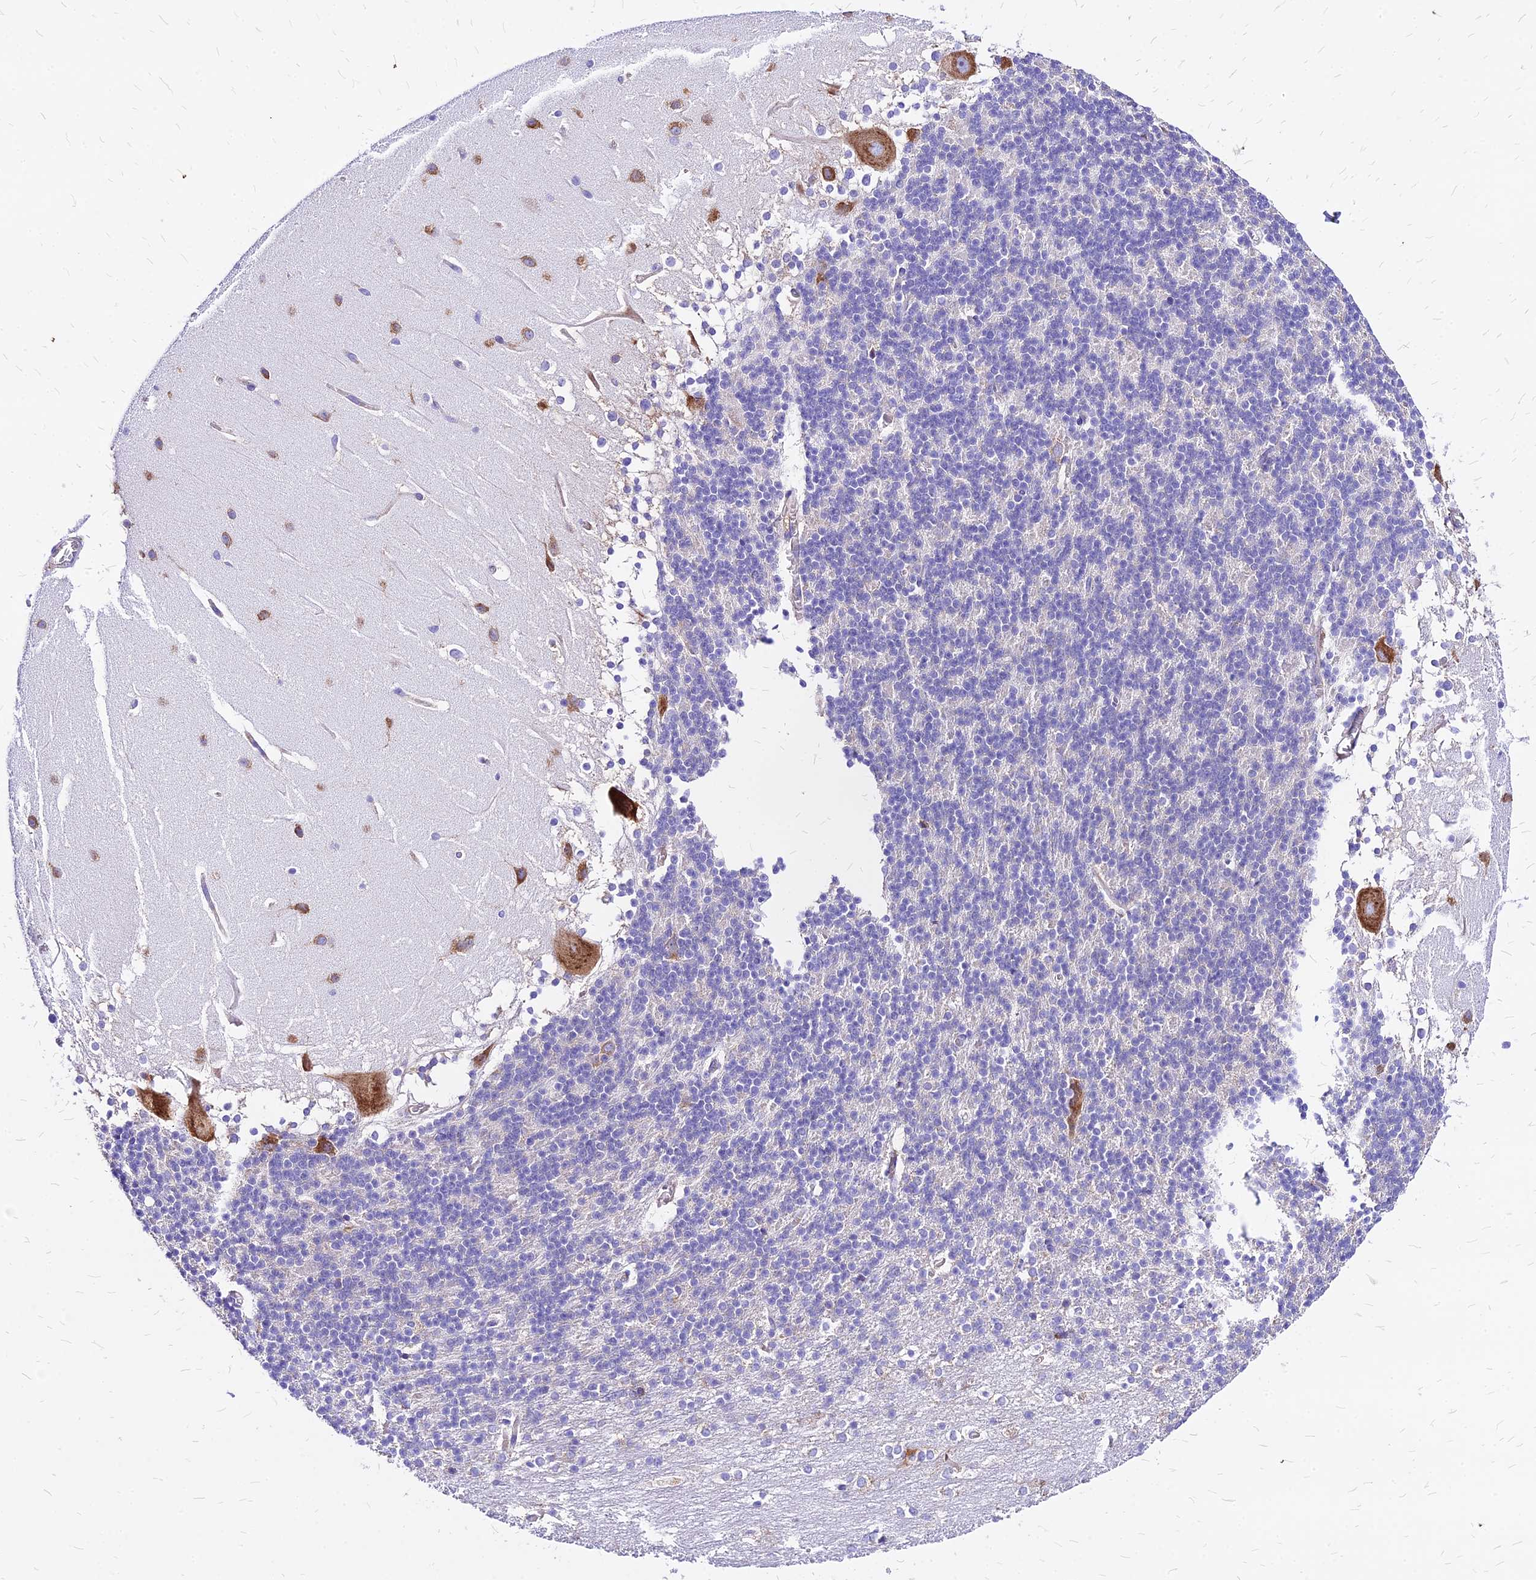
{"staining": {"intensity": "negative", "quantity": "none", "location": "none"}, "tissue": "cerebellum", "cell_type": "Cells in granular layer", "image_type": "normal", "snomed": [{"axis": "morphology", "description": "Normal tissue, NOS"}, {"axis": "topography", "description": "Cerebellum"}], "caption": "Immunohistochemistry (IHC) of normal cerebellum exhibits no positivity in cells in granular layer.", "gene": "RPL19", "patient": {"sex": "female", "age": 19}}